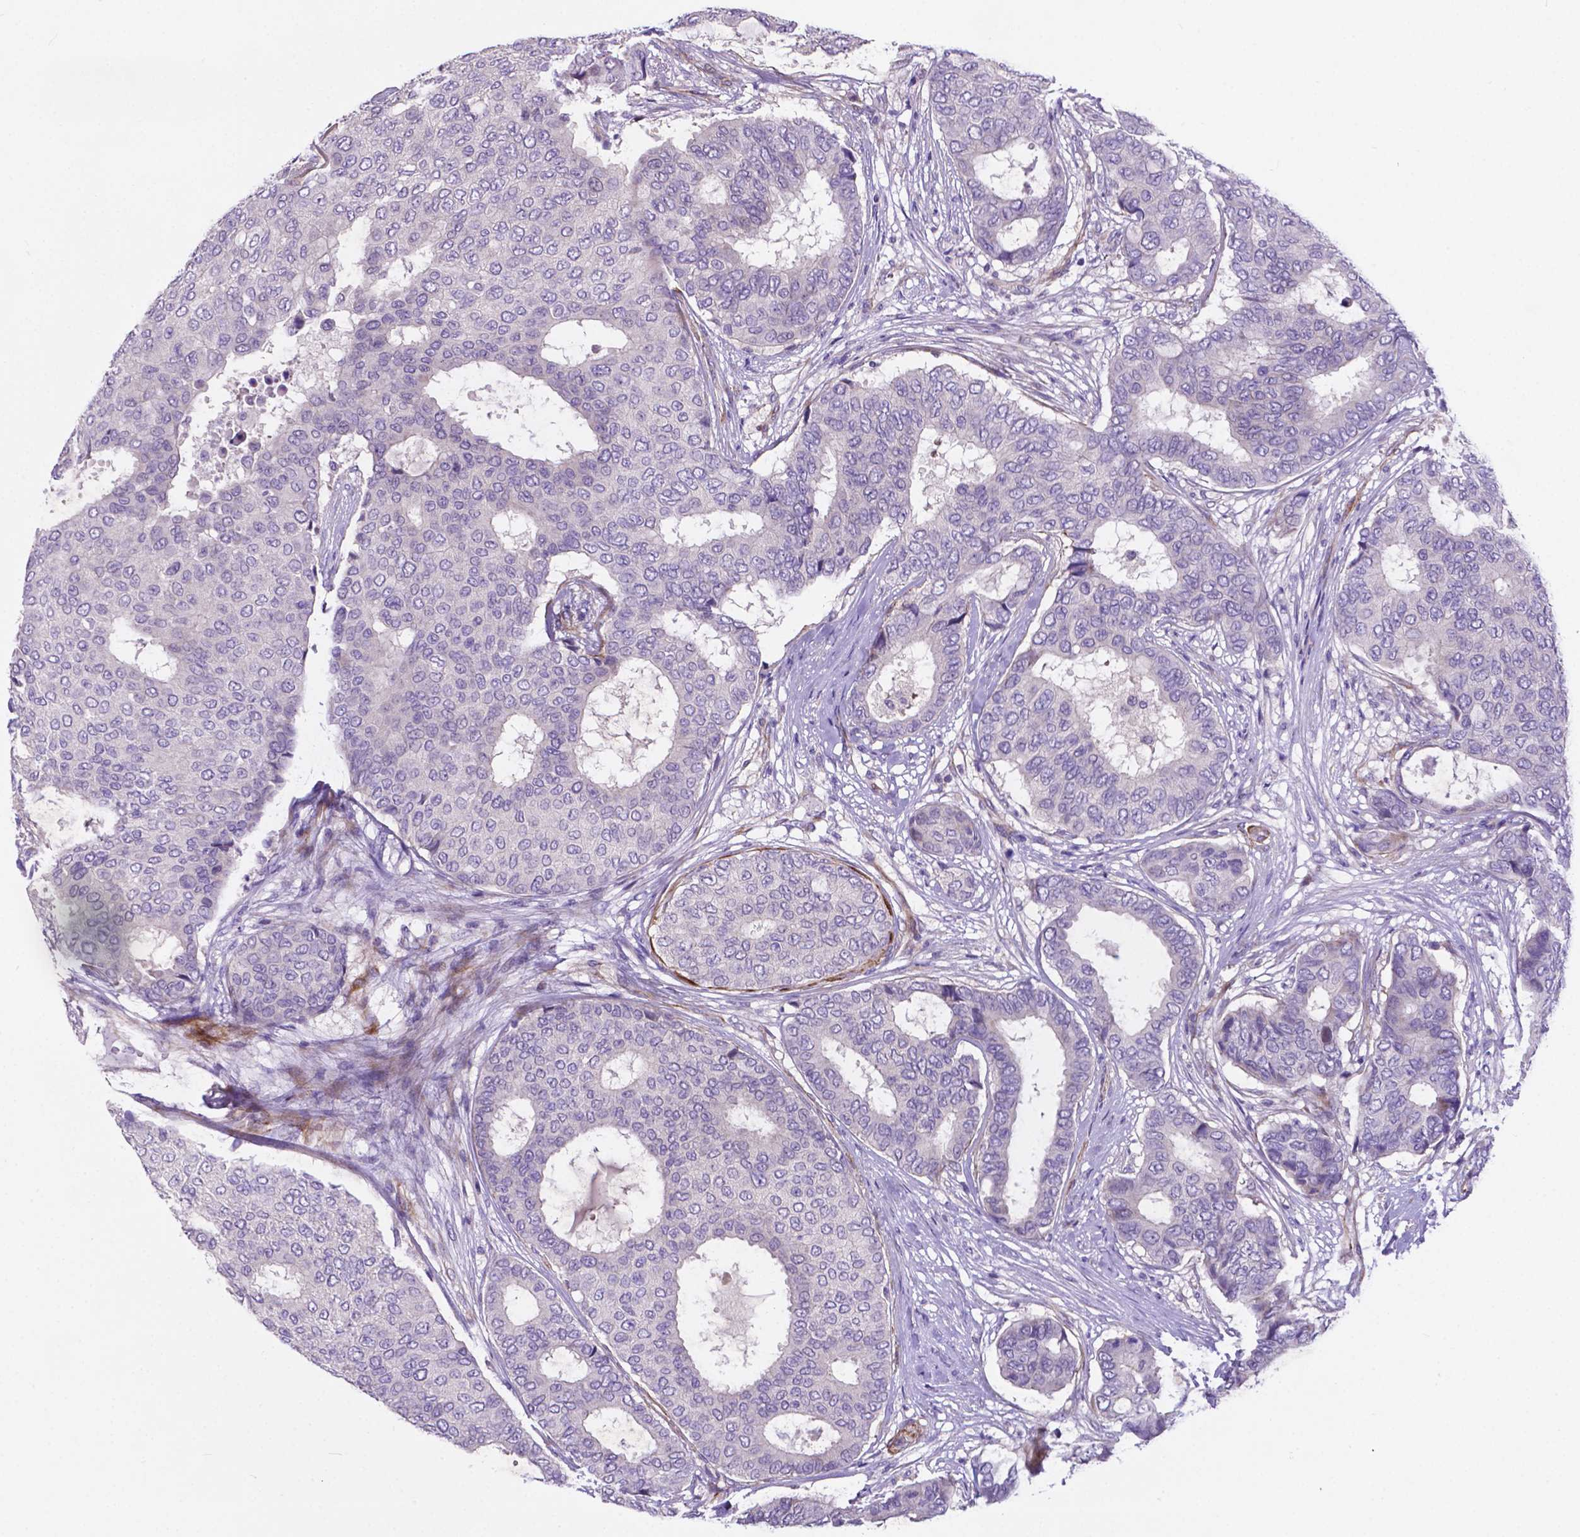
{"staining": {"intensity": "negative", "quantity": "none", "location": "none"}, "tissue": "breast cancer", "cell_type": "Tumor cells", "image_type": "cancer", "snomed": [{"axis": "morphology", "description": "Duct carcinoma"}, {"axis": "topography", "description": "Breast"}], "caption": "This is an immunohistochemistry micrograph of human breast cancer. There is no expression in tumor cells.", "gene": "PFKFB4", "patient": {"sex": "female", "age": 75}}